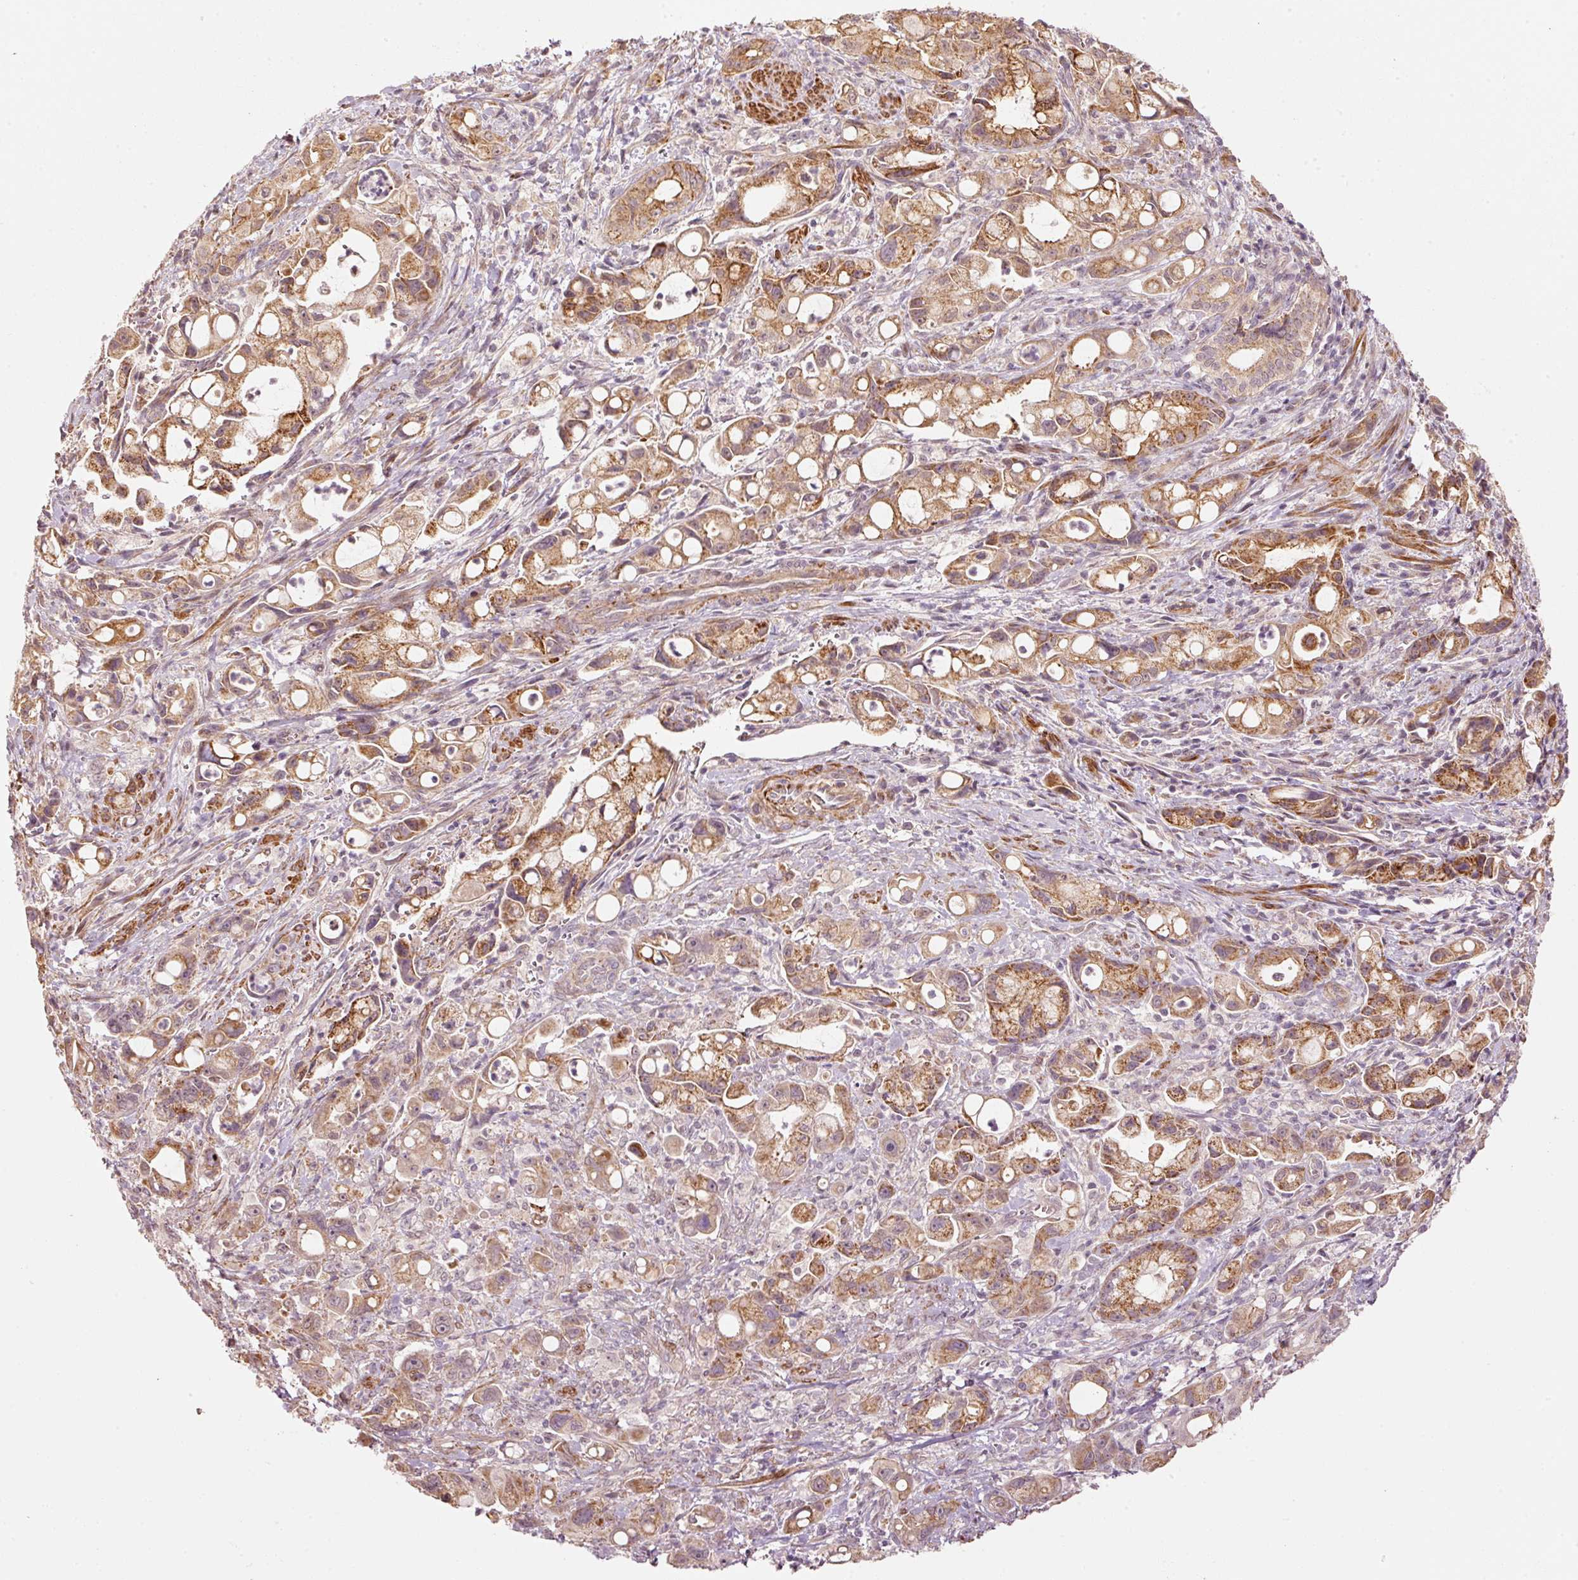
{"staining": {"intensity": "strong", "quantity": ">75%", "location": "cytoplasmic/membranous"}, "tissue": "pancreatic cancer", "cell_type": "Tumor cells", "image_type": "cancer", "snomed": [{"axis": "morphology", "description": "Adenocarcinoma, NOS"}, {"axis": "topography", "description": "Pancreas"}], "caption": "Tumor cells demonstrate high levels of strong cytoplasmic/membranous staining in about >75% of cells in adenocarcinoma (pancreatic). (Stains: DAB in brown, nuclei in blue, Microscopy: brightfield microscopy at high magnification).", "gene": "ARHGAP22", "patient": {"sex": "male", "age": 68}}